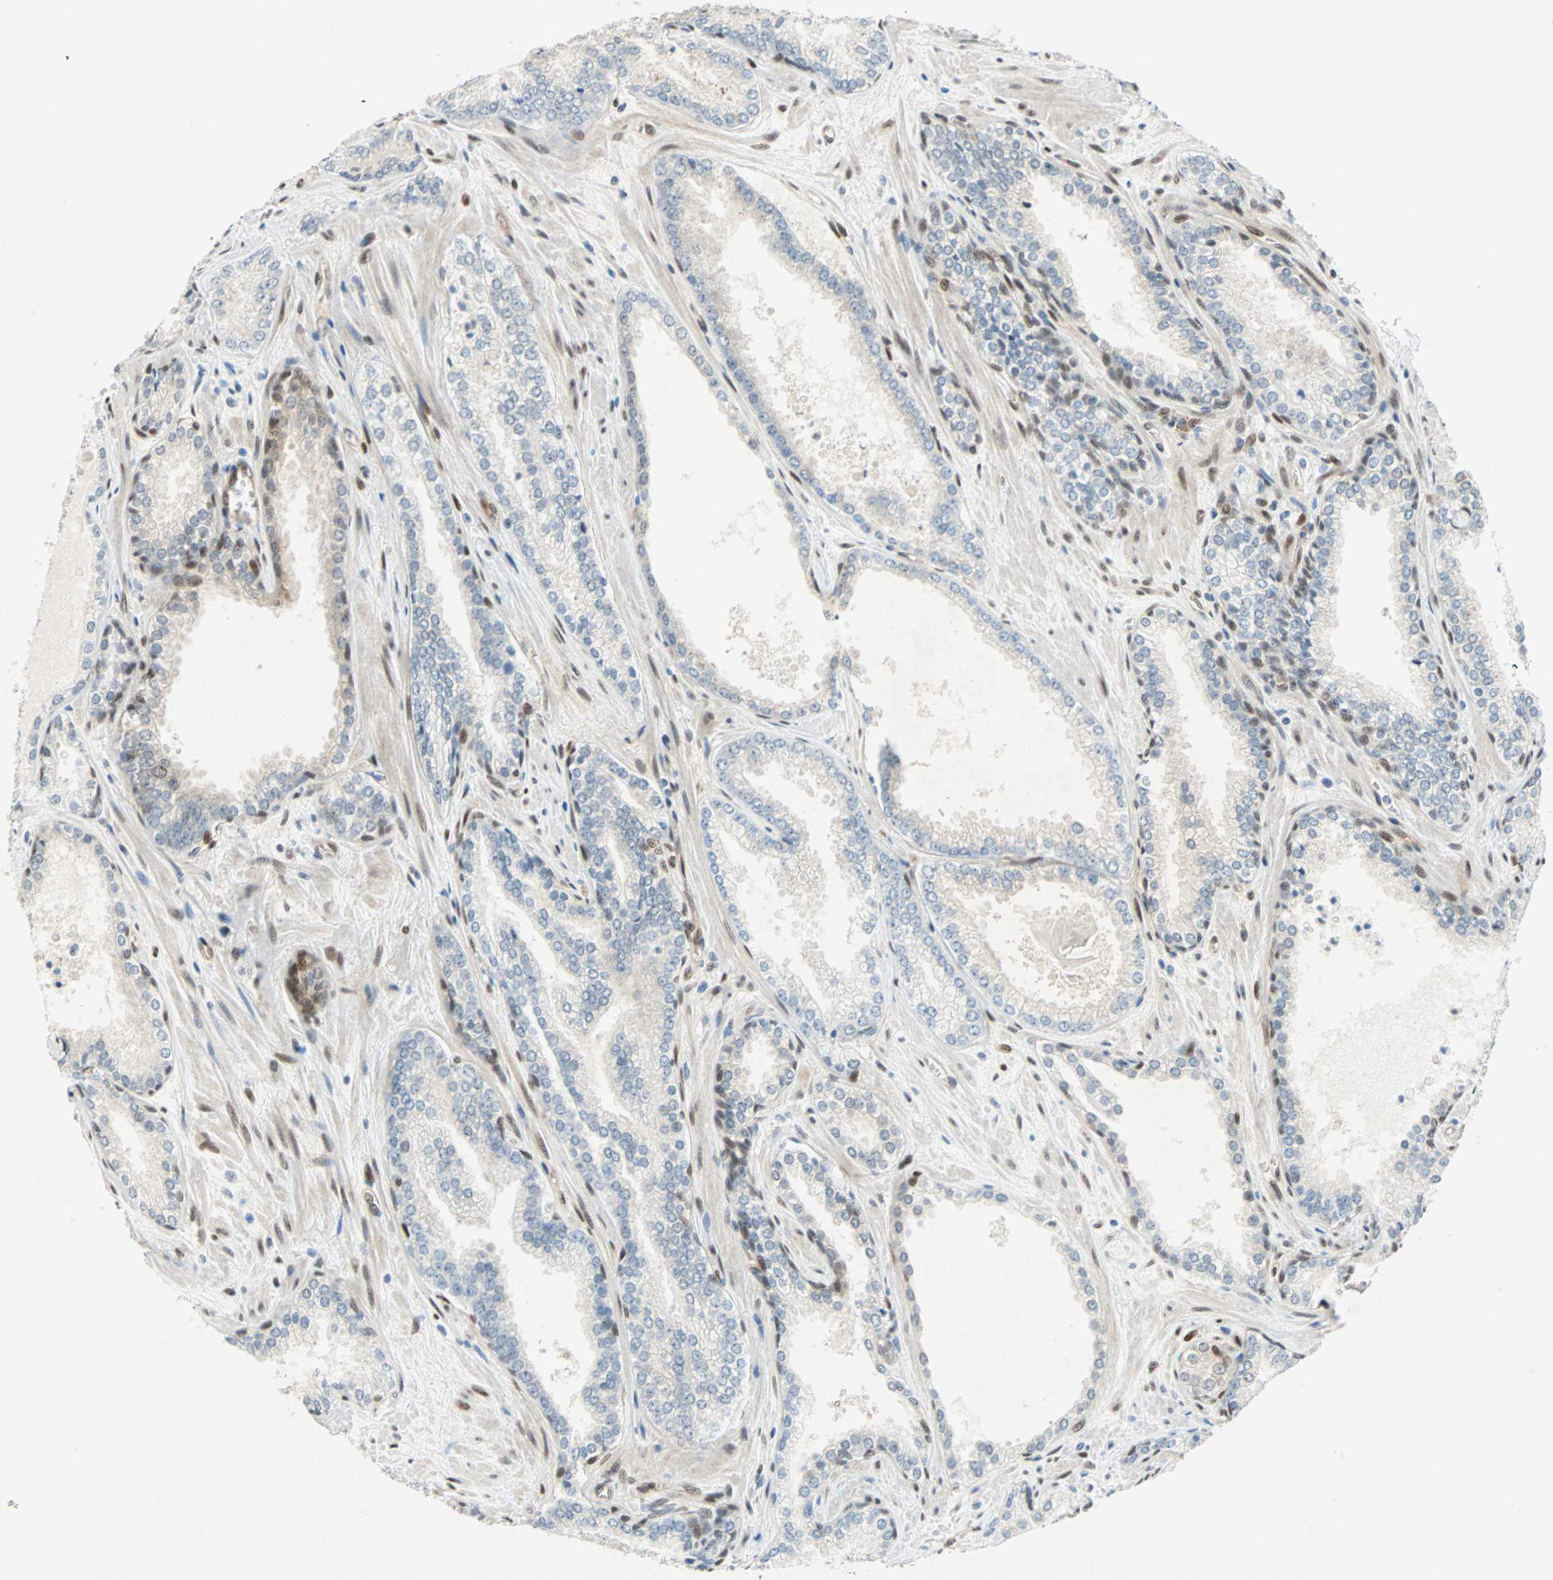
{"staining": {"intensity": "negative", "quantity": "none", "location": "none"}, "tissue": "prostate cancer", "cell_type": "Tumor cells", "image_type": "cancer", "snomed": [{"axis": "morphology", "description": "Adenocarcinoma, Low grade"}, {"axis": "topography", "description": "Prostate"}], "caption": "High power microscopy photomicrograph of an IHC image of low-grade adenocarcinoma (prostate), revealing no significant expression in tumor cells.", "gene": "WWTR1", "patient": {"sex": "male", "age": 60}}